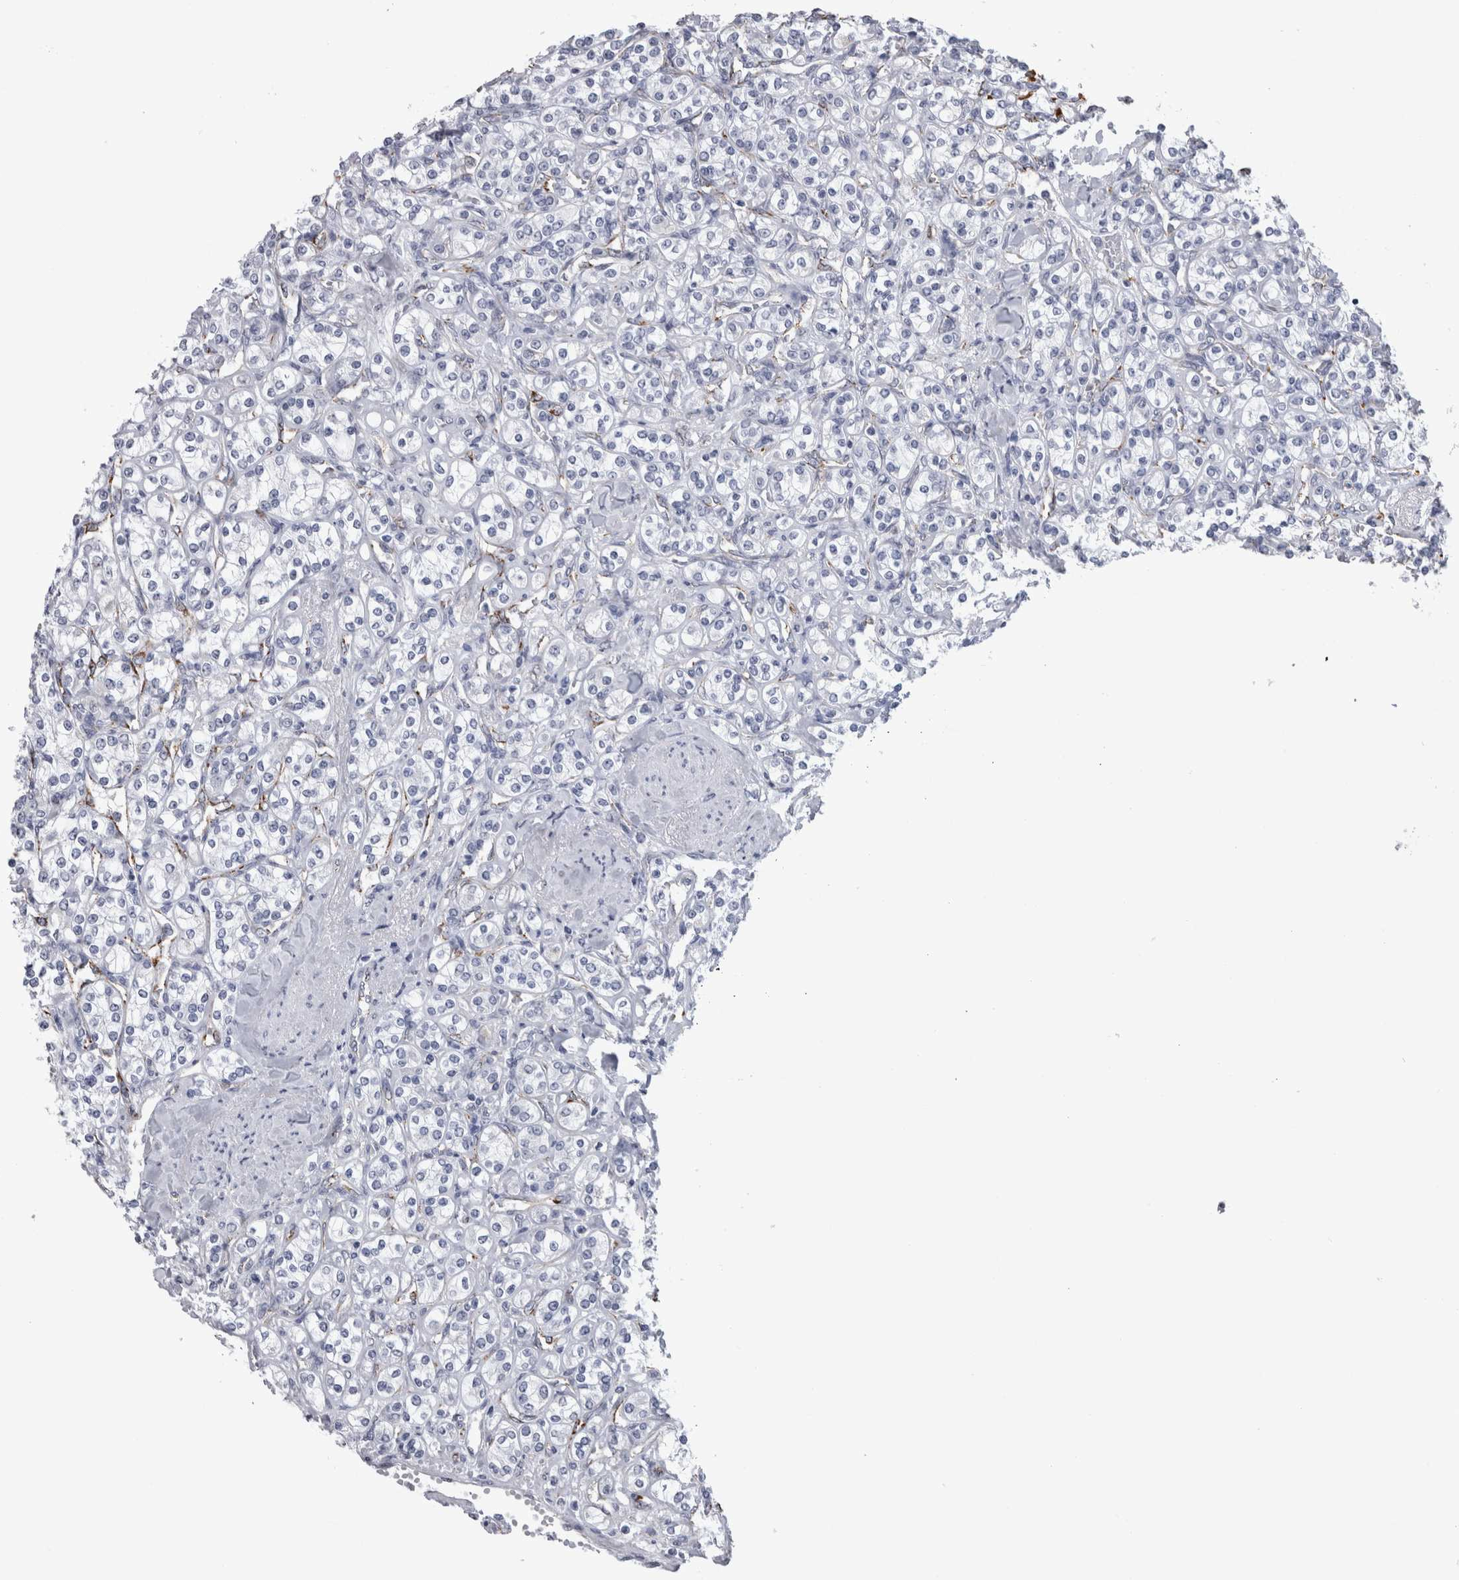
{"staining": {"intensity": "negative", "quantity": "none", "location": "none"}, "tissue": "renal cancer", "cell_type": "Tumor cells", "image_type": "cancer", "snomed": [{"axis": "morphology", "description": "Adenocarcinoma, NOS"}, {"axis": "topography", "description": "Kidney"}], "caption": "Renal cancer (adenocarcinoma) was stained to show a protein in brown. There is no significant staining in tumor cells.", "gene": "ACOT7", "patient": {"sex": "male", "age": 77}}